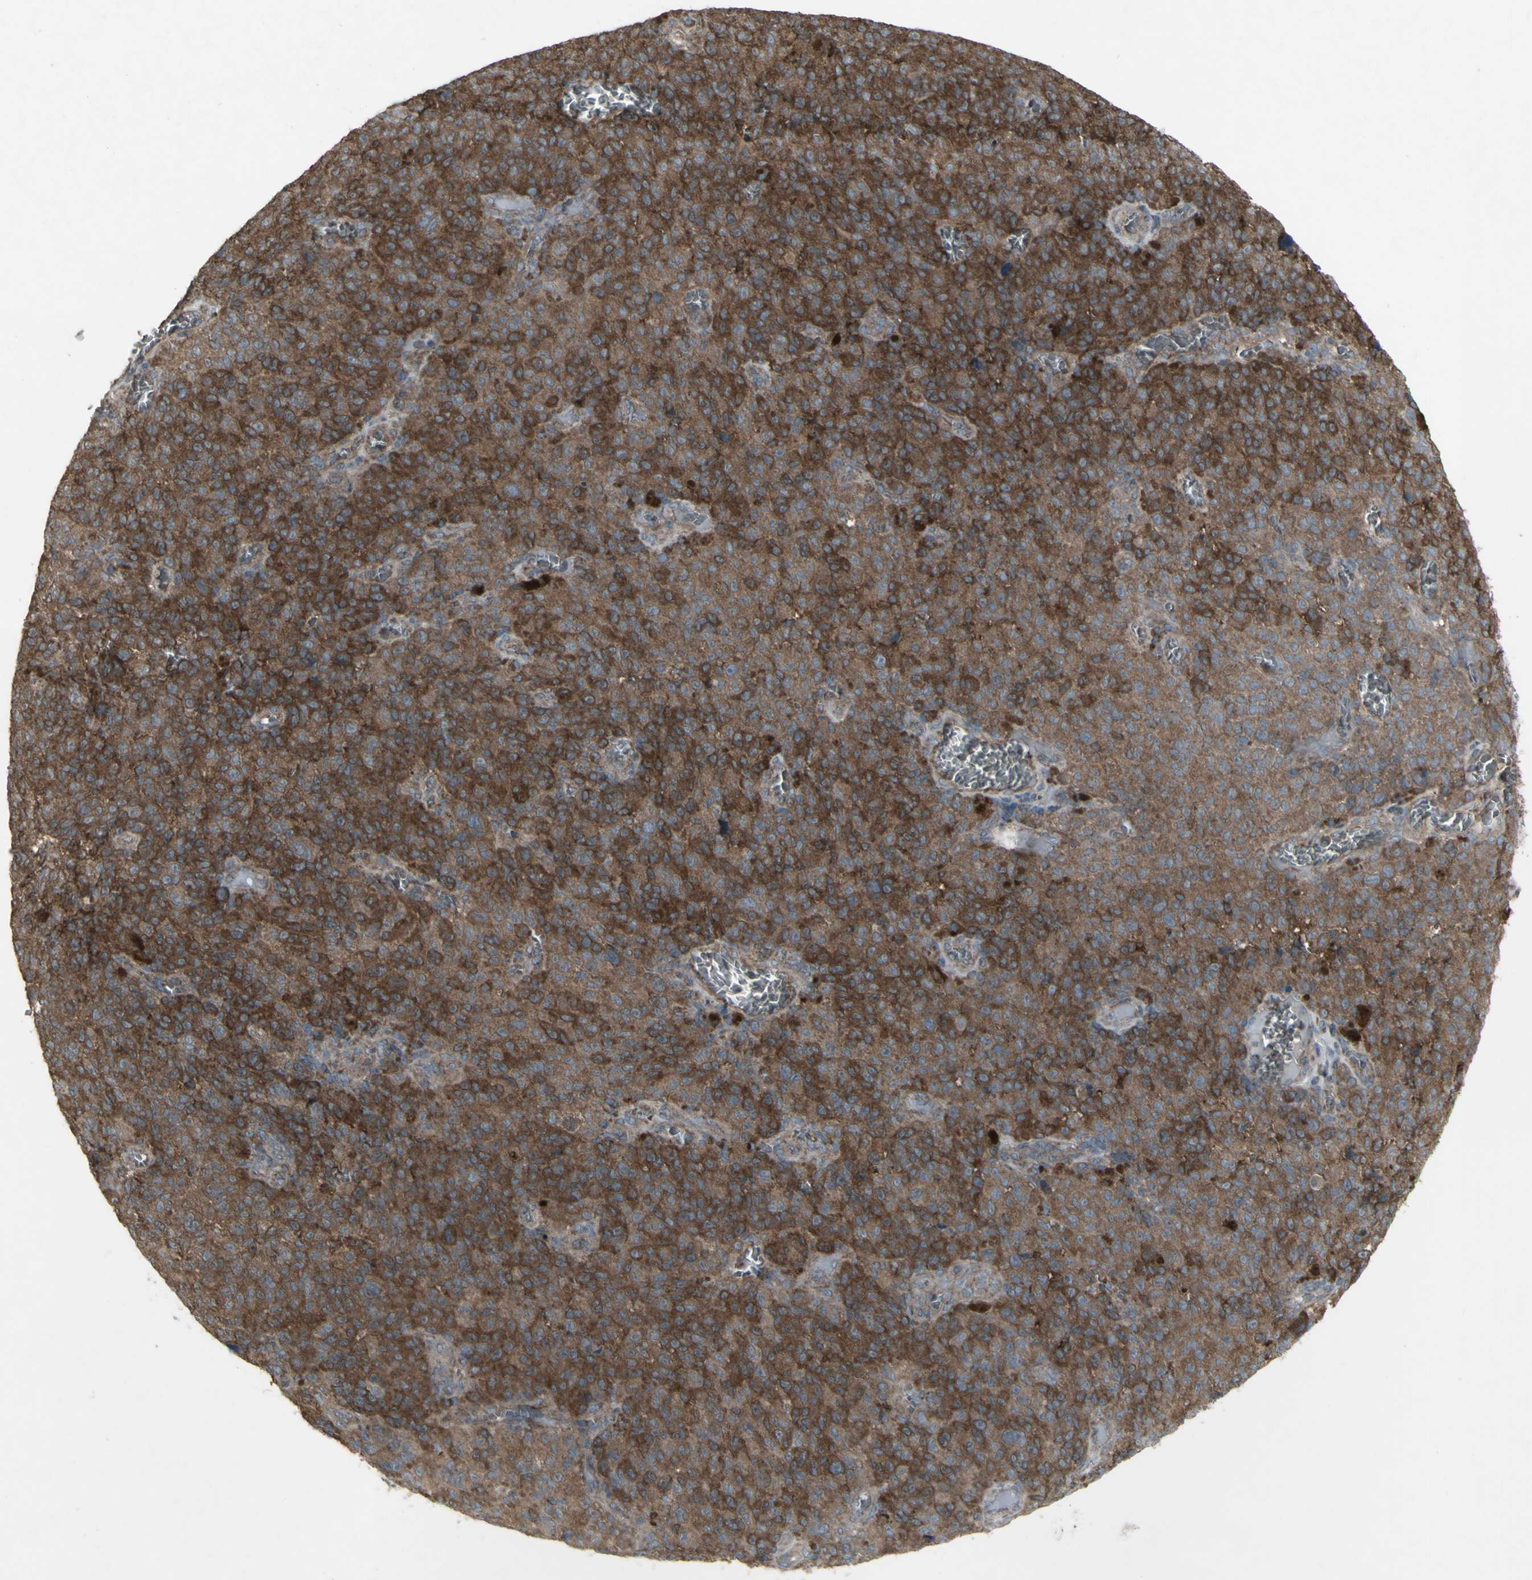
{"staining": {"intensity": "strong", "quantity": ">75%", "location": "cytoplasmic/membranous"}, "tissue": "melanoma", "cell_type": "Tumor cells", "image_type": "cancer", "snomed": [{"axis": "morphology", "description": "Malignant melanoma, NOS"}, {"axis": "topography", "description": "Skin"}], "caption": "Approximately >75% of tumor cells in human malignant melanoma demonstrate strong cytoplasmic/membranous protein positivity as visualized by brown immunohistochemical staining.", "gene": "SHC1", "patient": {"sex": "female", "age": 82}}